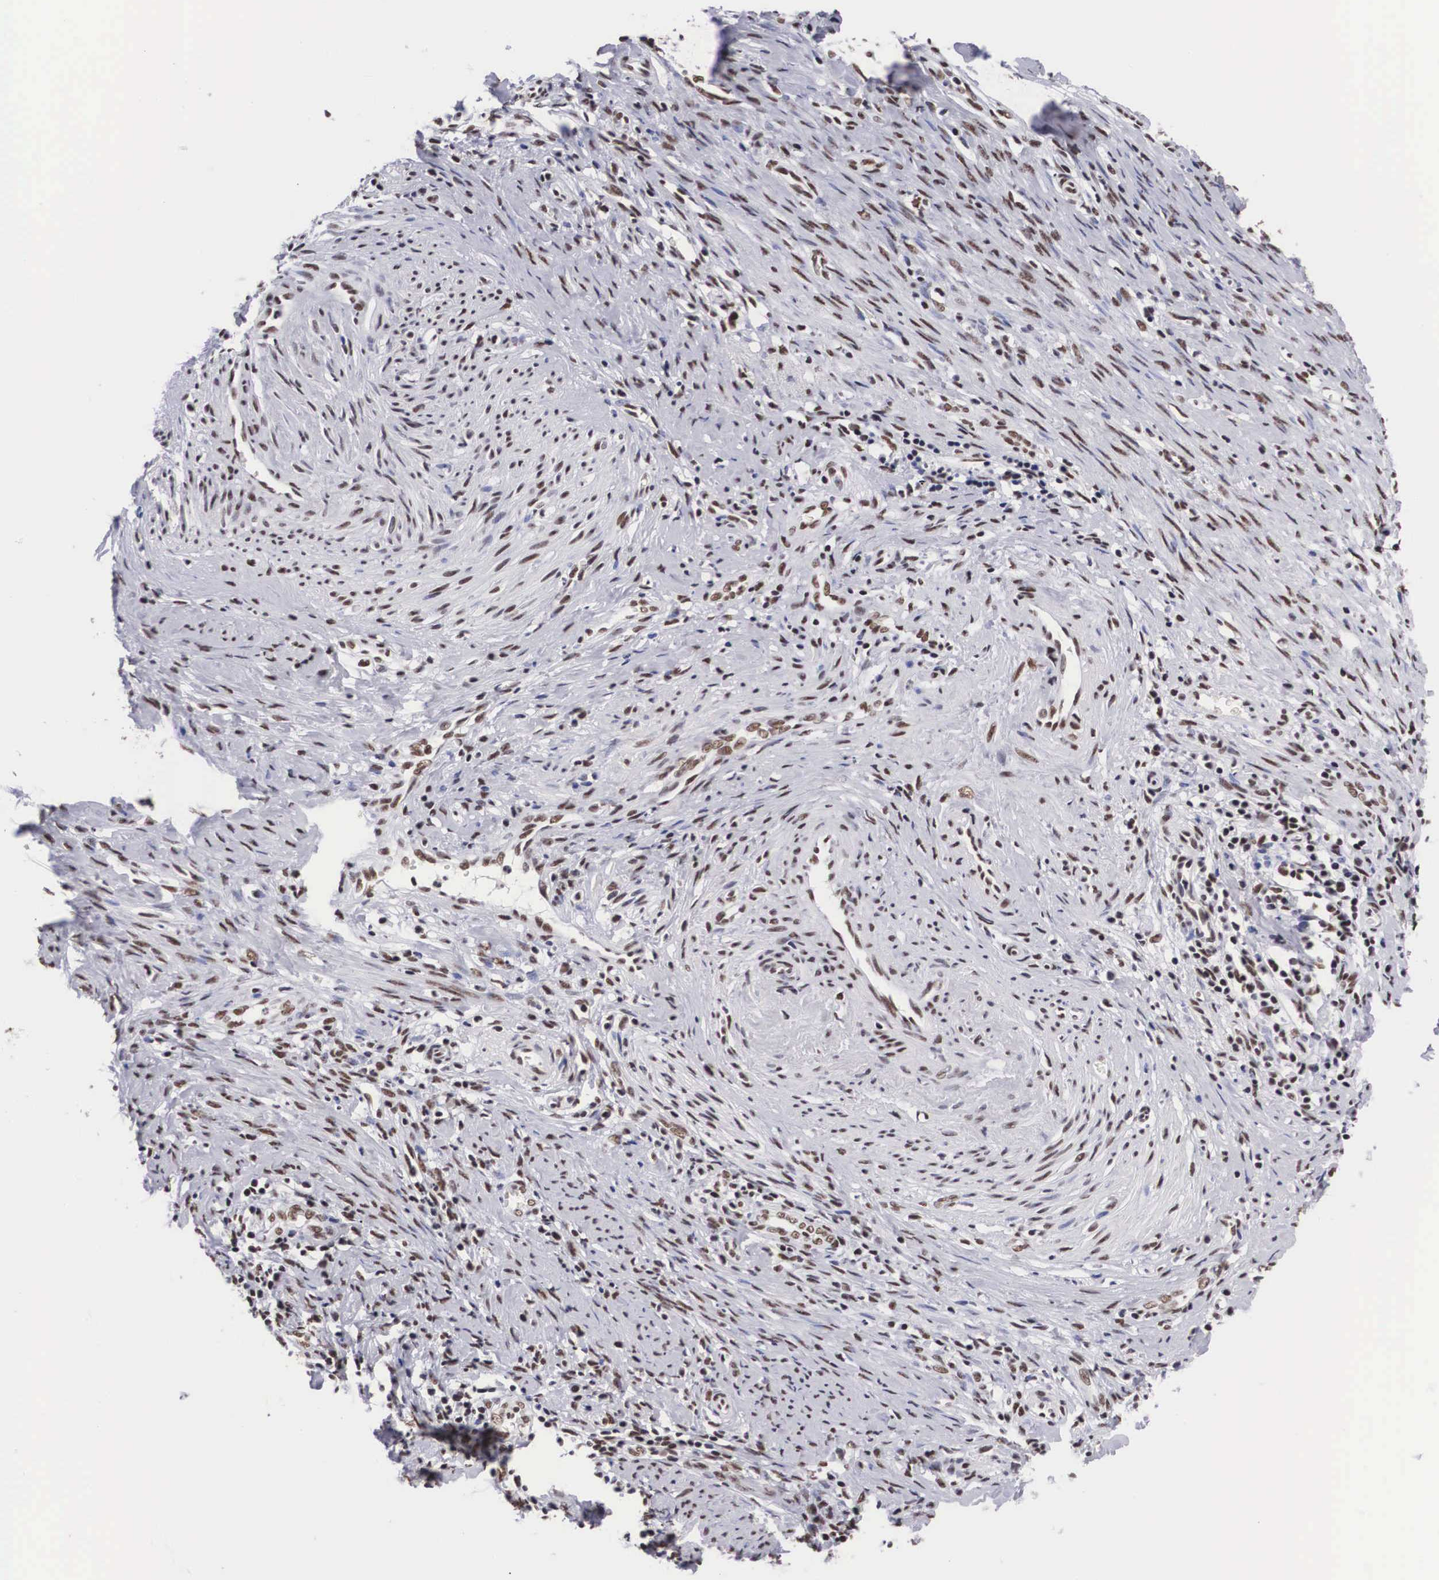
{"staining": {"intensity": "moderate", "quantity": ">75%", "location": "nuclear"}, "tissue": "cervical cancer", "cell_type": "Tumor cells", "image_type": "cancer", "snomed": [{"axis": "morphology", "description": "Squamous cell carcinoma, NOS"}, {"axis": "topography", "description": "Cervix"}], "caption": "Immunohistochemistry (DAB (3,3'-diaminobenzidine)) staining of human cervical cancer (squamous cell carcinoma) reveals moderate nuclear protein expression in approximately >75% of tumor cells. Using DAB (3,3'-diaminobenzidine) (brown) and hematoxylin (blue) stains, captured at high magnification using brightfield microscopy.", "gene": "SF3A1", "patient": {"sex": "female", "age": 41}}